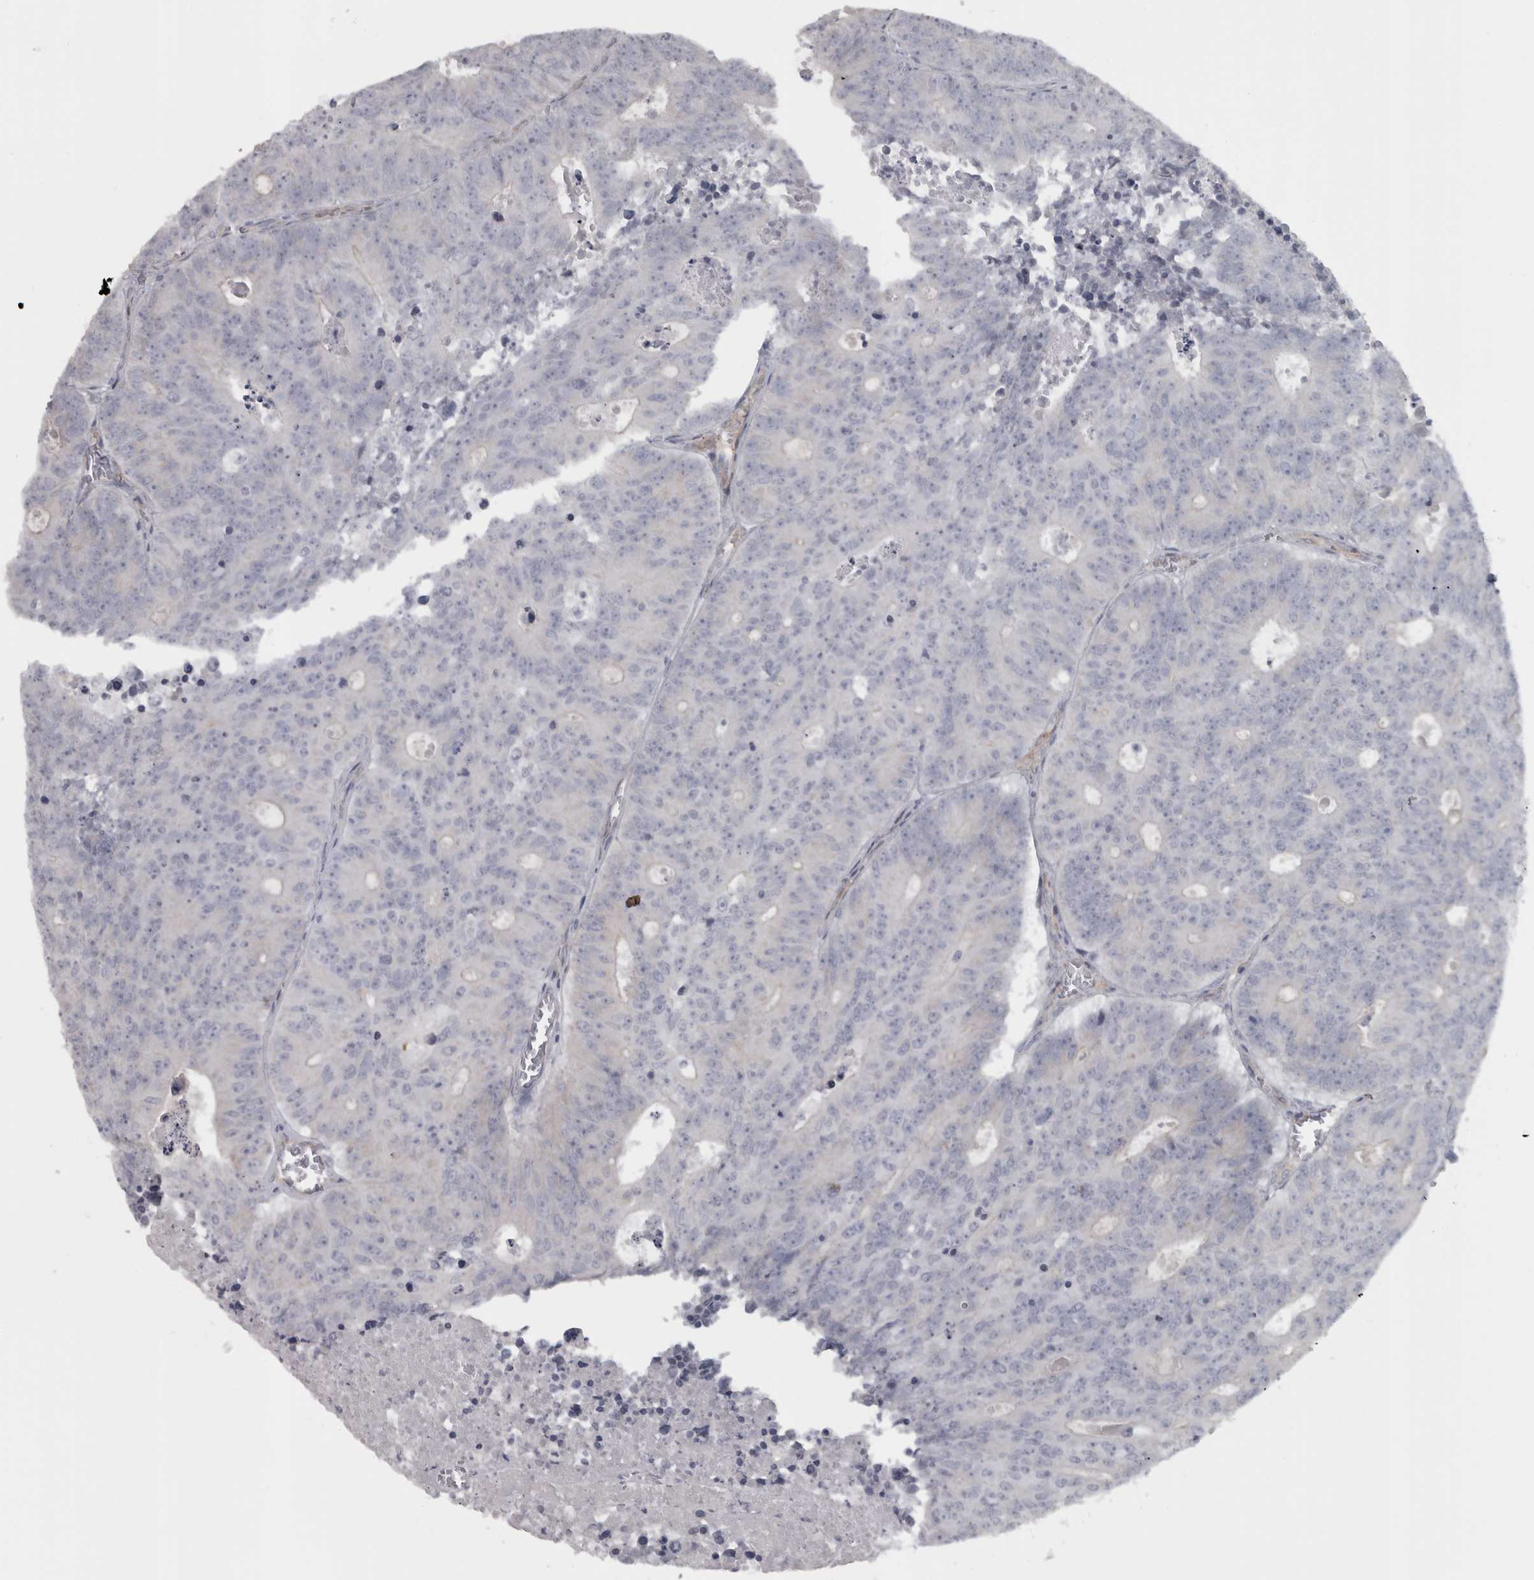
{"staining": {"intensity": "negative", "quantity": "none", "location": "none"}, "tissue": "colorectal cancer", "cell_type": "Tumor cells", "image_type": "cancer", "snomed": [{"axis": "morphology", "description": "Adenocarcinoma, NOS"}, {"axis": "topography", "description": "Colon"}], "caption": "Tumor cells are negative for brown protein staining in adenocarcinoma (colorectal).", "gene": "PPP1R12B", "patient": {"sex": "male", "age": 87}}